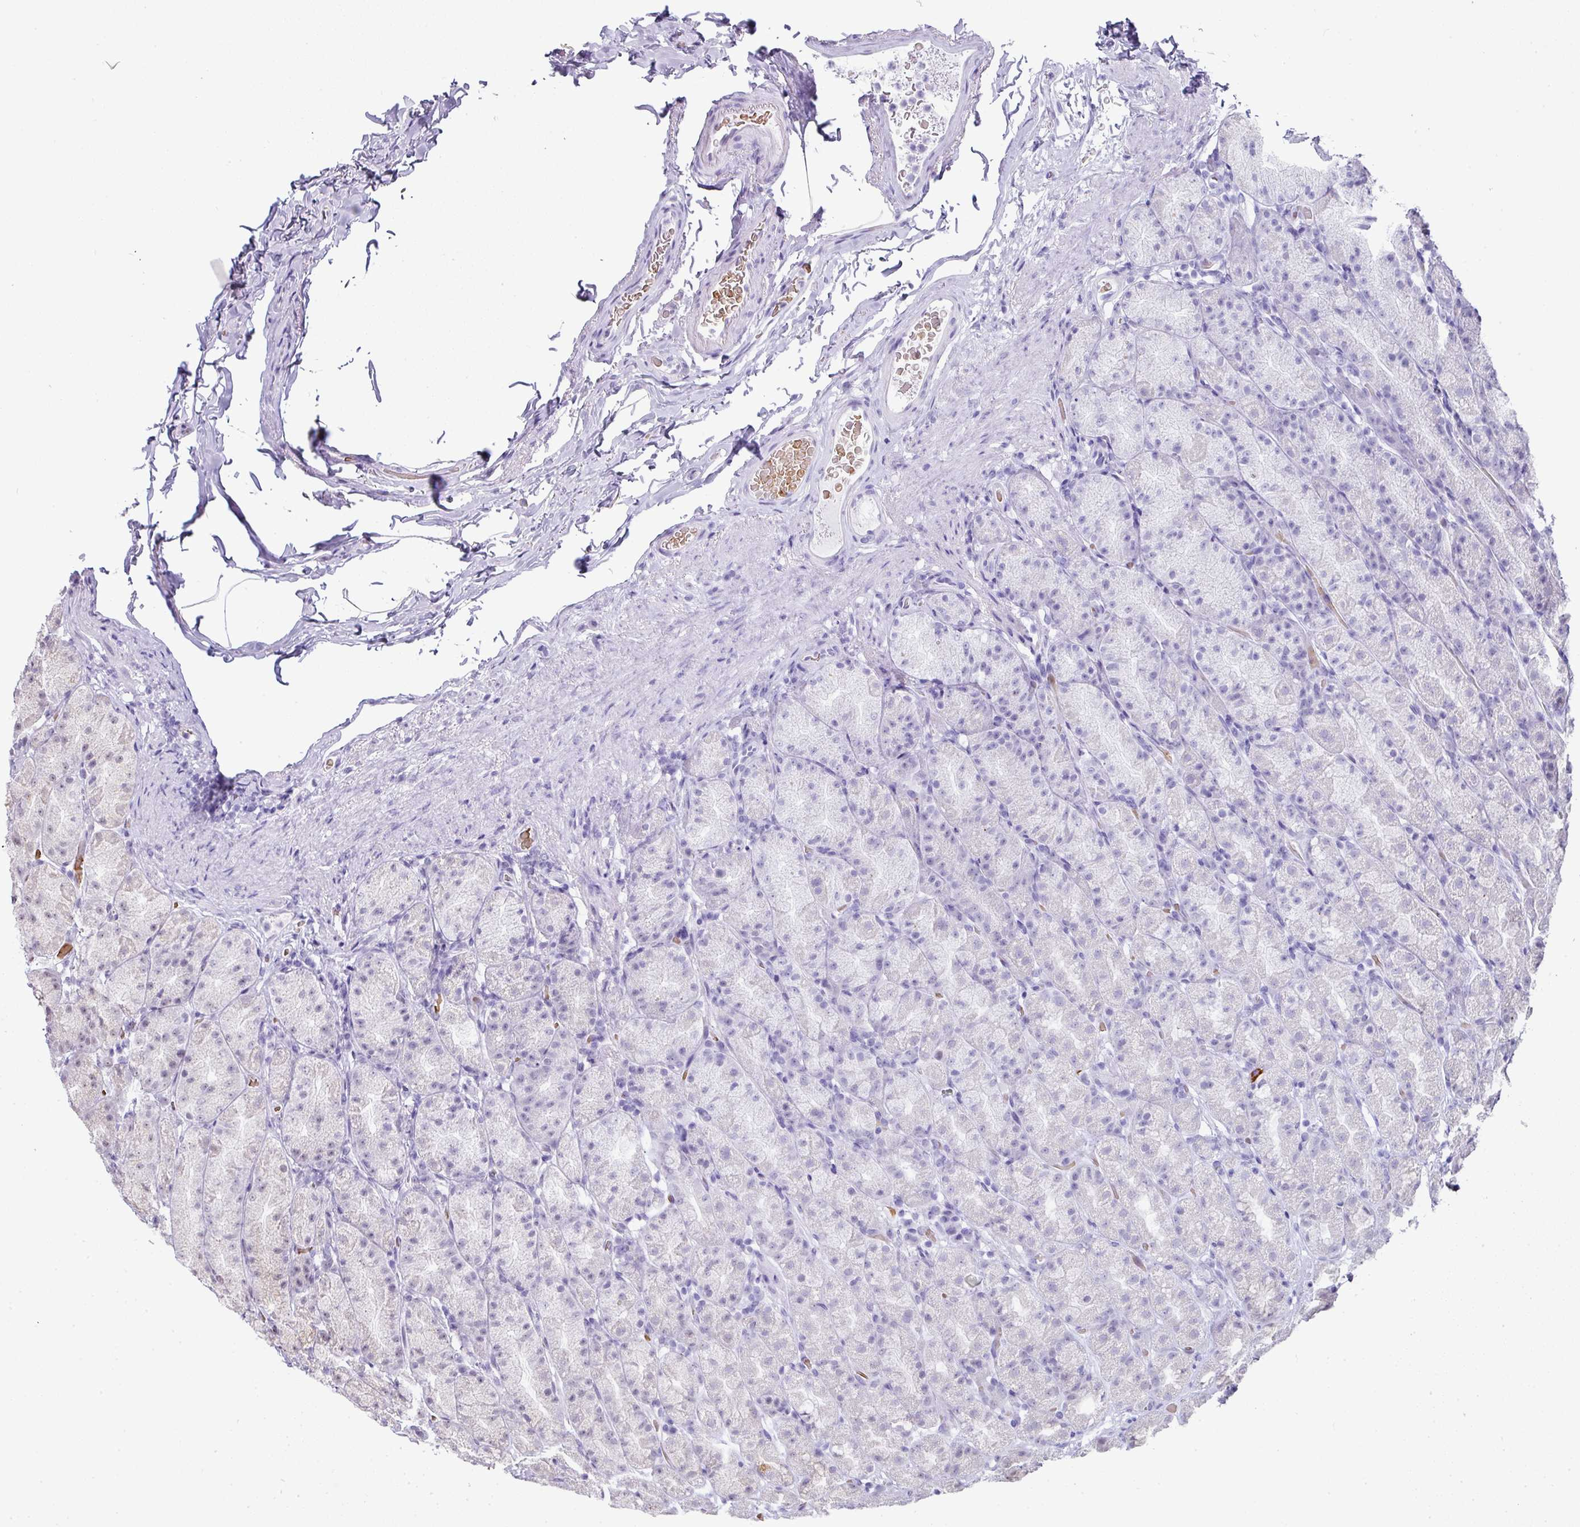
{"staining": {"intensity": "negative", "quantity": "none", "location": "none"}, "tissue": "stomach", "cell_type": "Glandular cells", "image_type": "normal", "snomed": [{"axis": "morphology", "description": "Normal tissue, NOS"}, {"axis": "topography", "description": "Stomach, upper"}, {"axis": "topography", "description": "Stomach"}], "caption": "This is an immunohistochemistry photomicrograph of benign human stomach. There is no expression in glandular cells.", "gene": "NEIL1", "patient": {"sex": "male", "age": 68}}